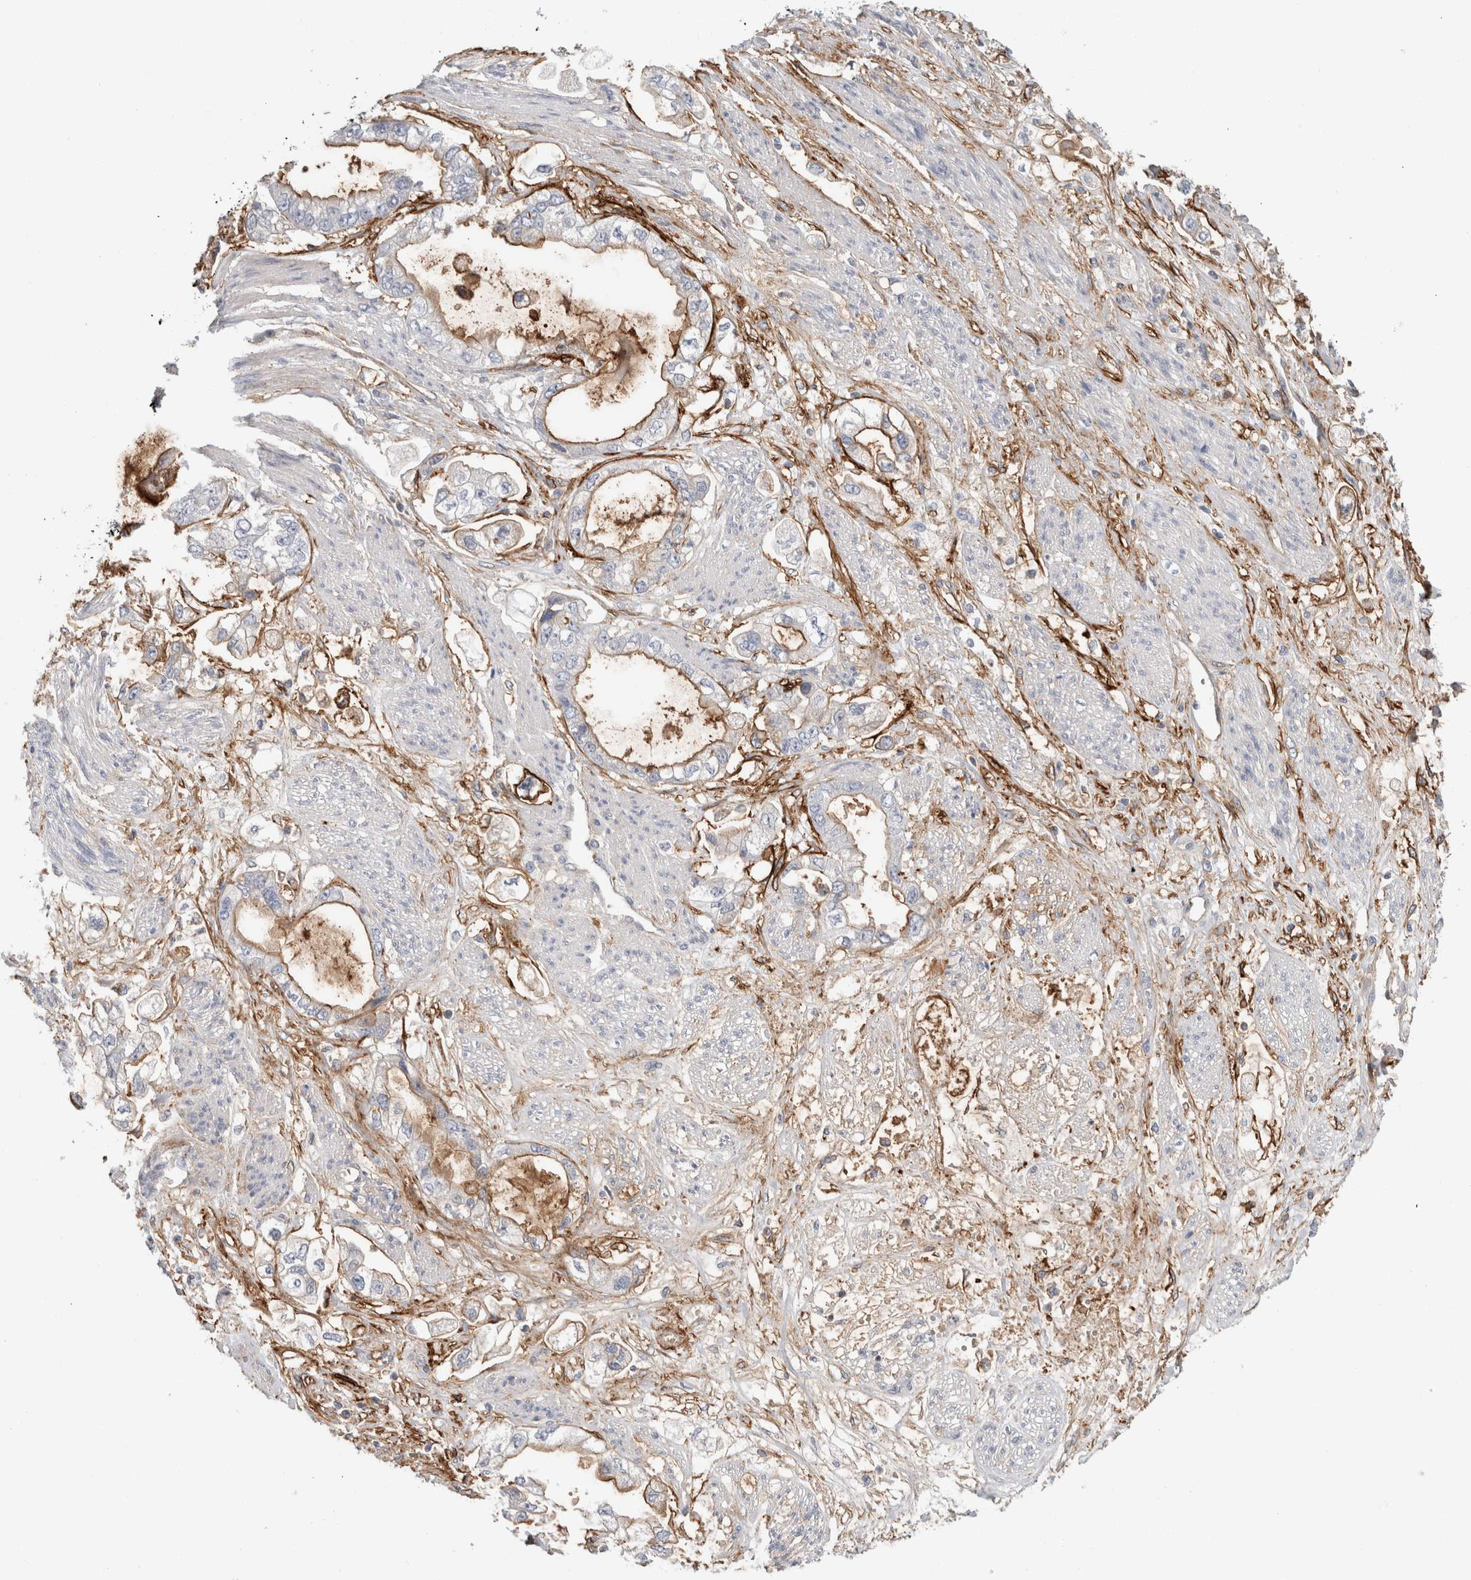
{"staining": {"intensity": "strong", "quantity": "25%-75%", "location": "cytoplasmic/membranous"}, "tissue": "stomach cancer", "cell_type": "Tumor cells", "image_type": "cancer", "snomed": [{"axis": "morphology", "description": "Adenocarcinoma, NOS"}, {"axis": "topography", "description": "Stomach"}], "caption": "Tumor cells exhibit high levels of strong cytoplasmic/membranous expression in approximately 25%-75% of cells in adenocarcinoma (stomach).", "gene": "CD55", "patient": {"sex": "male", "age": 62}}